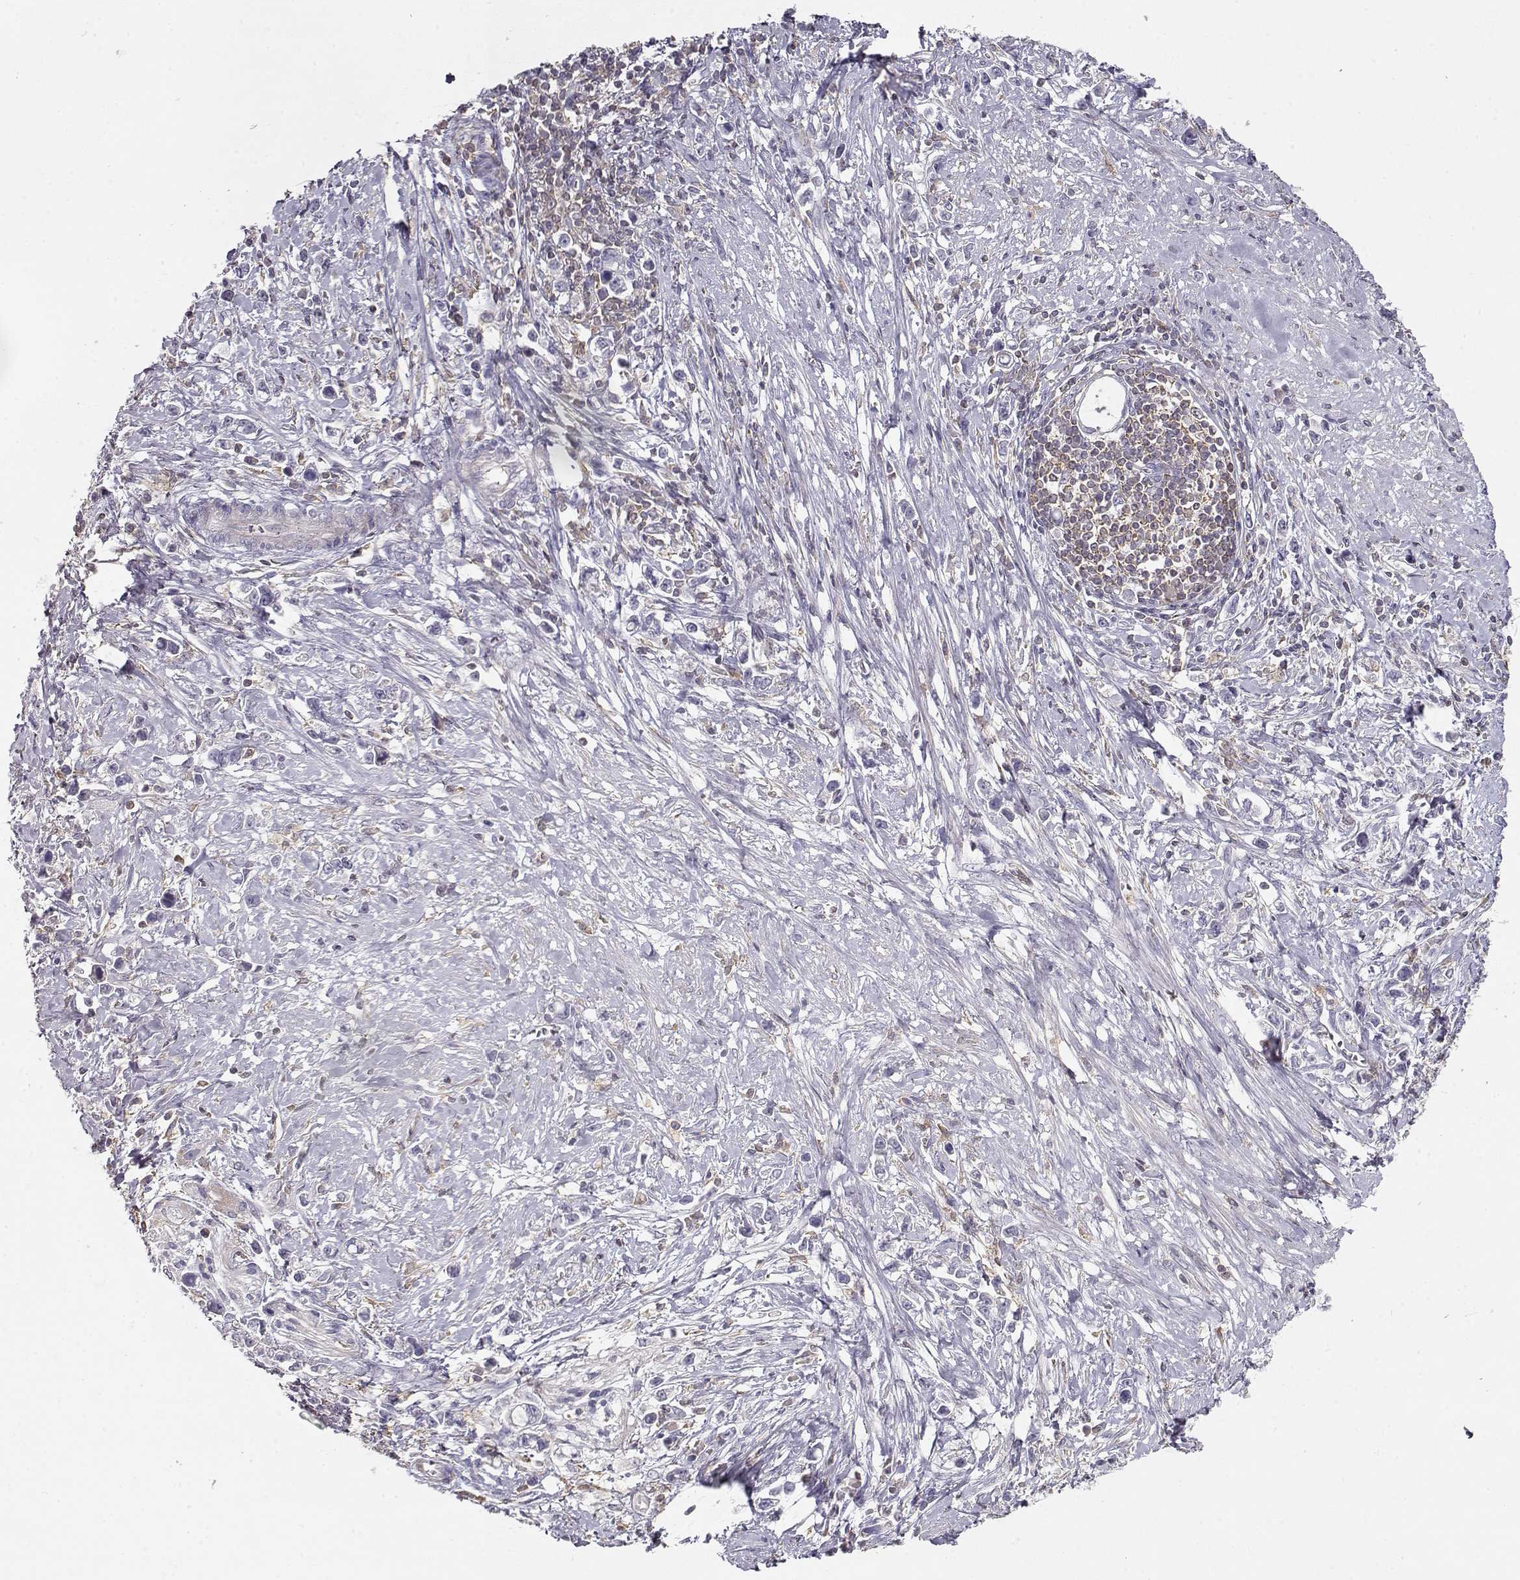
{"staining": {"intensity": "negative", "quantity": "none", "location": "none"}, "tissue": "stomach cancer", "cell_type": "Tumor cells", "image_type": "cancer", "snomed": [{"axis": "morphology", "description": "Adenocarcinoma, NOS"}, {"axis": "topography", "description": "Stomach"}], "caption": "This is an immunohistochemistry (IHC) micrograph of human stomach adenocarcinoma. There is no expression in tumor cells.", "gene": "VAV1", "patient": {"sex": "male", "age": 63}}